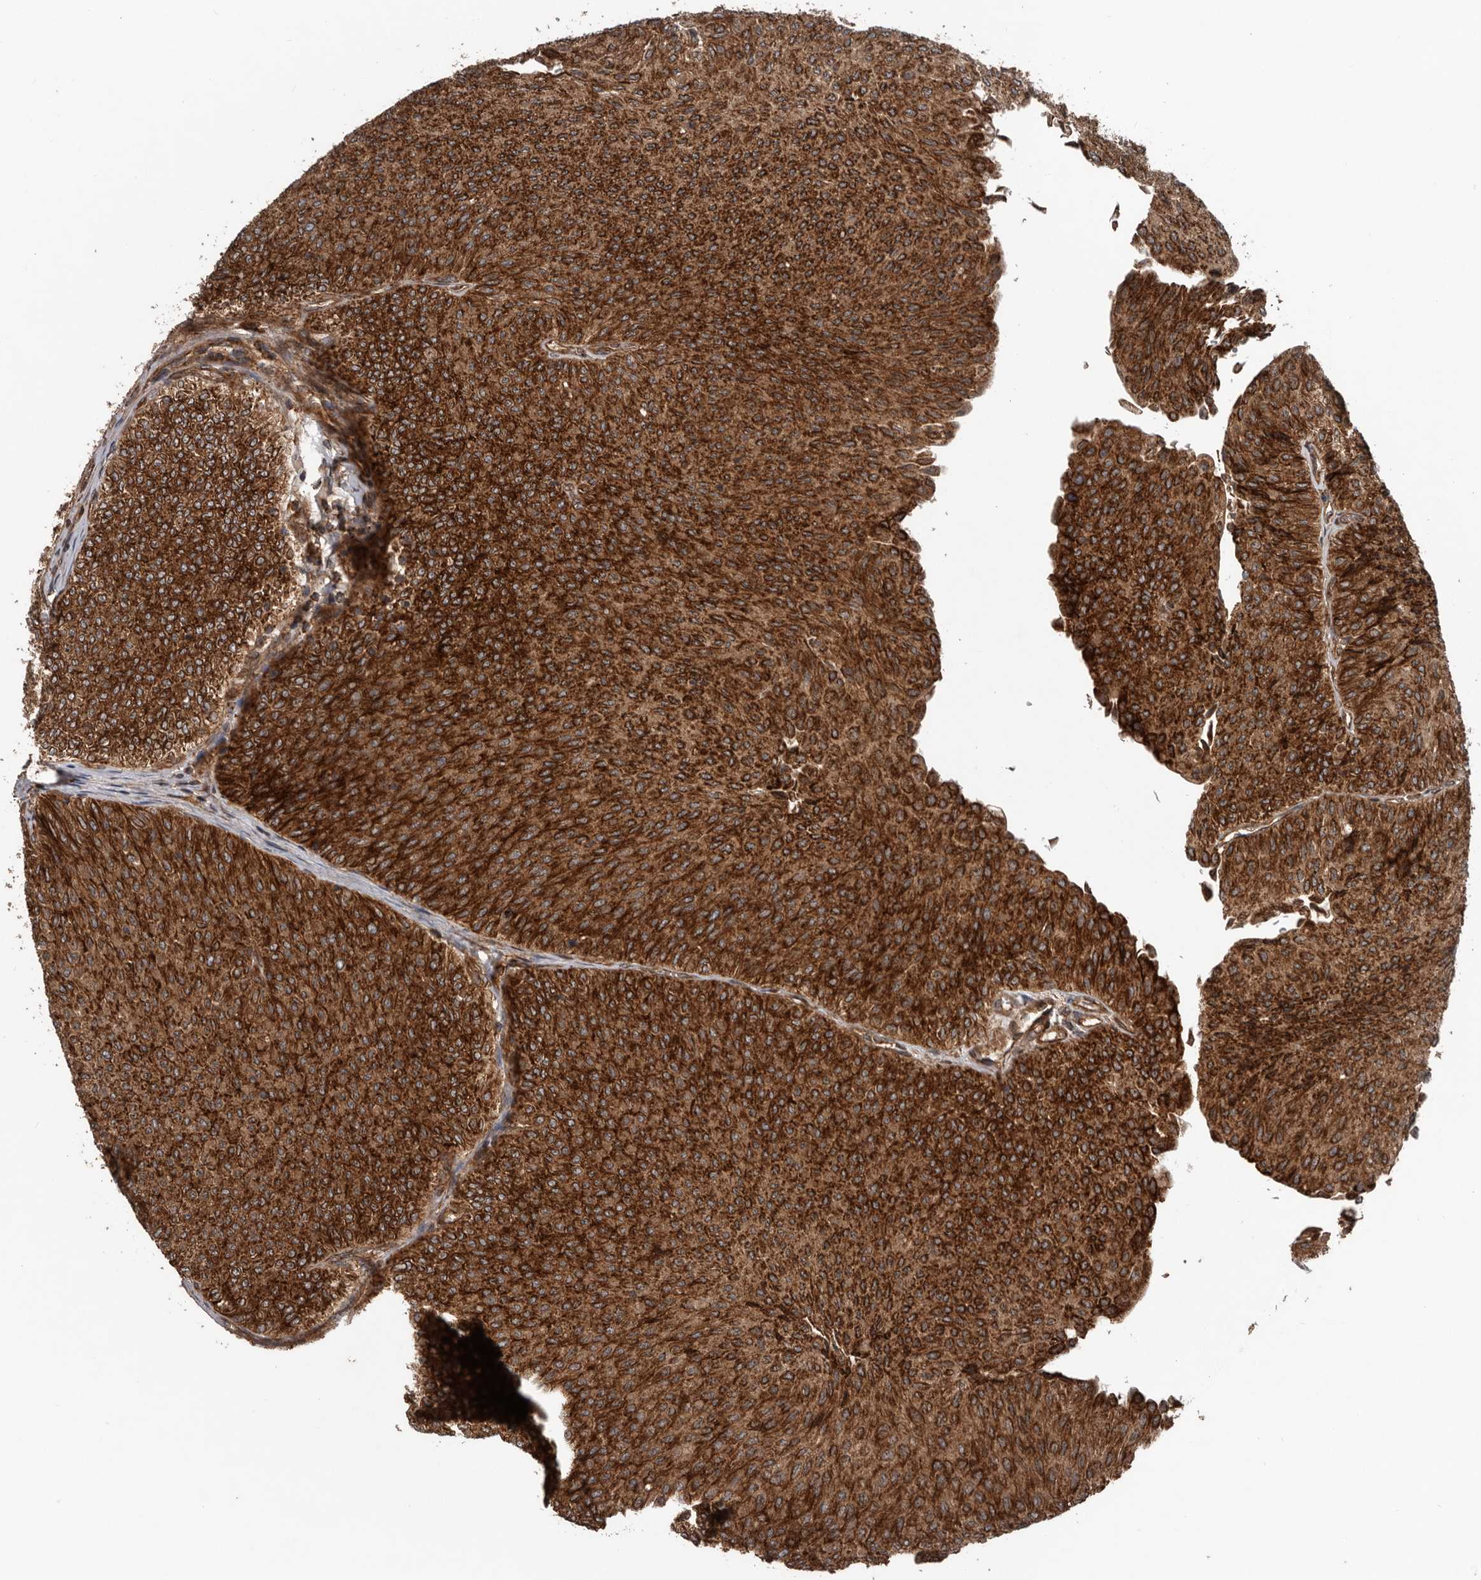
{"staining": {"intensity": "strong", "quantity": ">75%", "location": "cytoplasmic/membranous"}, "tissue": "urothelial cancer", "cell_type": "Tumor cells", "image_type": "cancer", "snomed": [{"axis": "morphology", "description": "Urothelial carcinoma, Low grade"}, {"axis": "topography", "description": "Urinary bladder"}], "caption": "Immunohistochemical staining of human urothelial cancer reveals high levels of strong cytoplasmic/membranous staining in approximately >75% of tumor cells.", "gene": "CCDC190", "patient": {"sex": "male", "age": 78}}